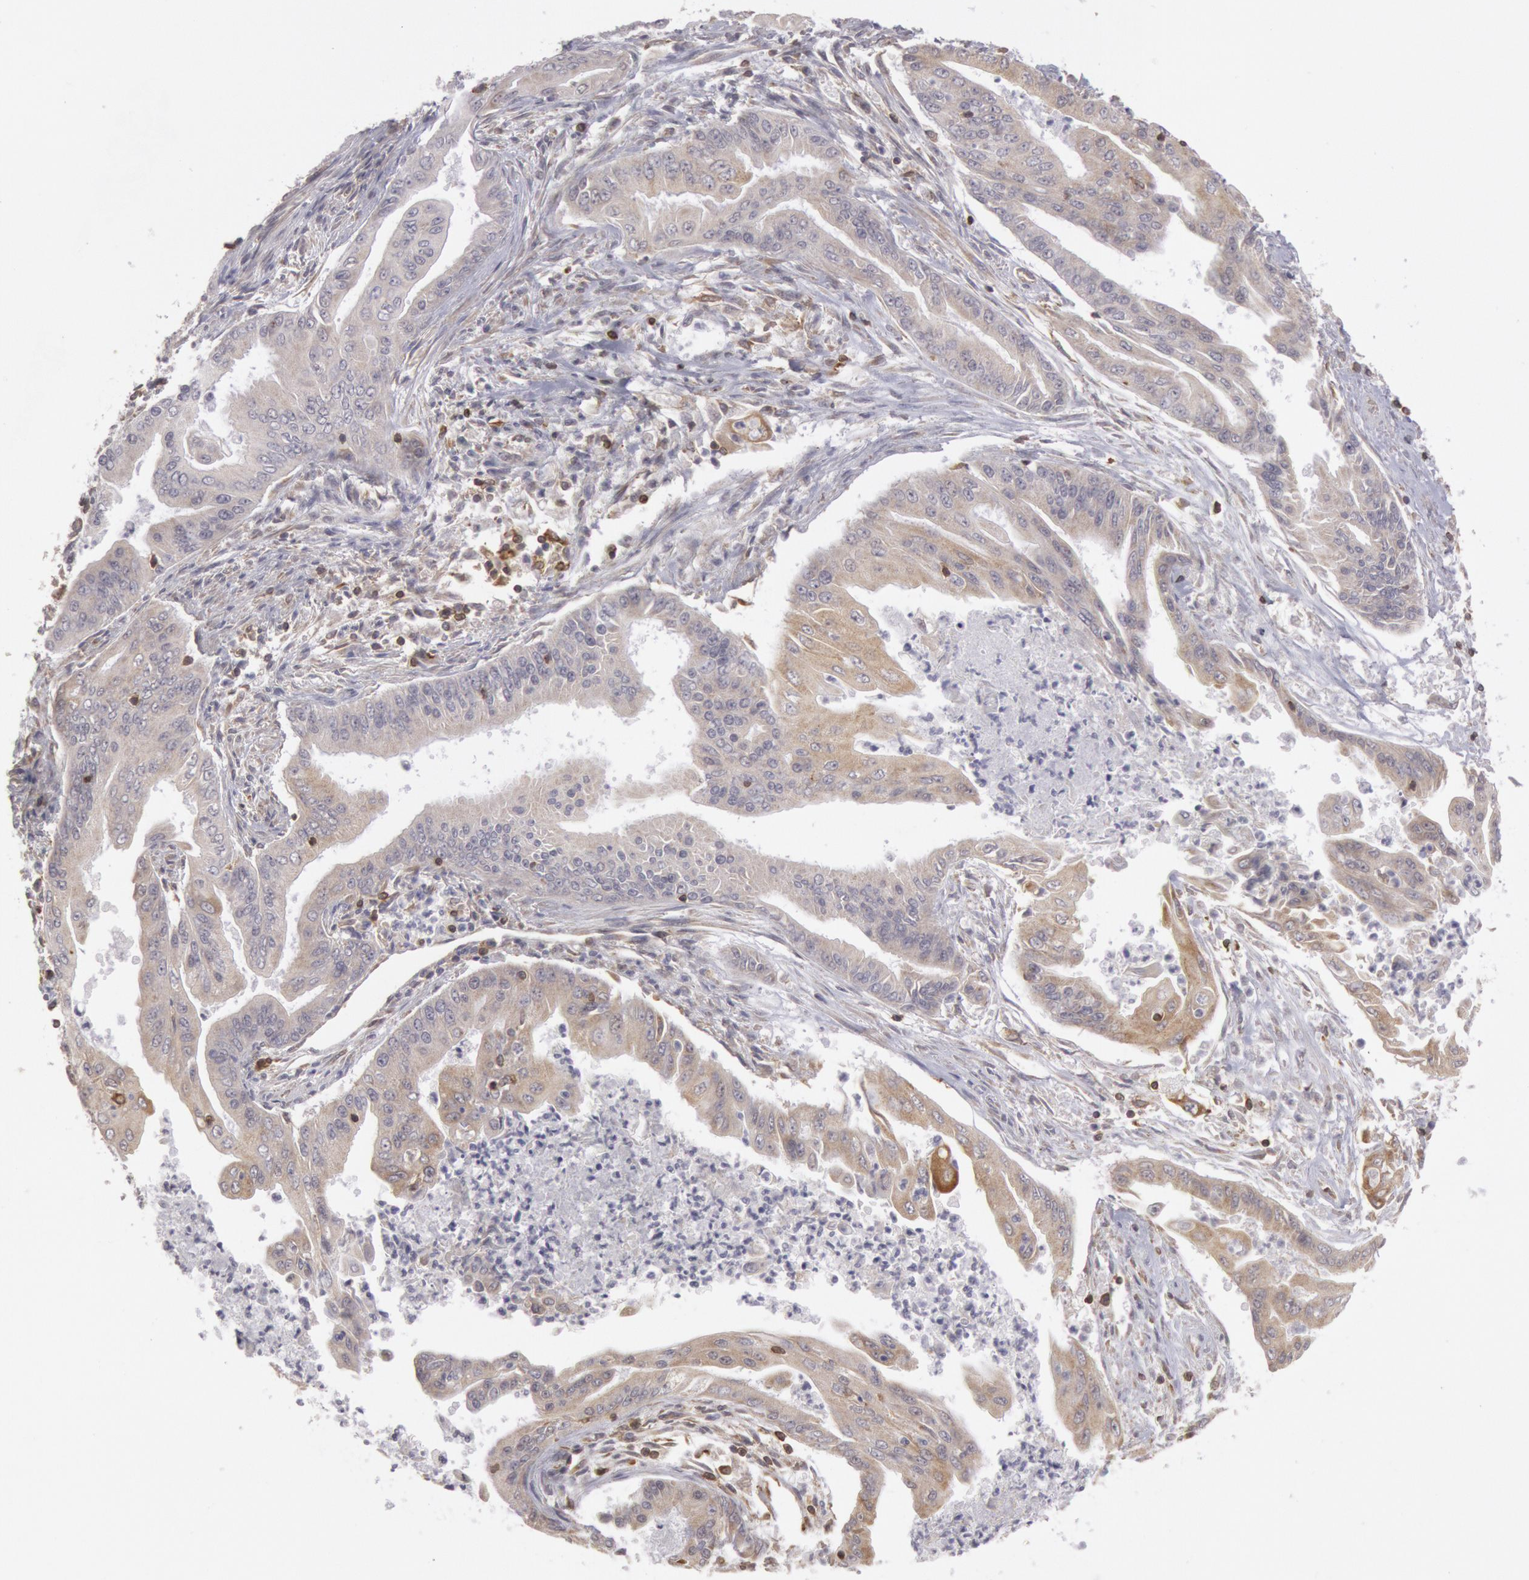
{"staining": {"intensity": "negative", "quantity": "none", "location": "none"}, "tissue": "endometrial cancer", "cell_type": "Tumor cells", "image_type": "cancer", "snomed": [{"axis": "morphology", "description": "Adenocarcinoma, NOS"}, {"axis": "topography", "description": "Endometrium"}], "caption": "Immunohistochemistry (IHC) photomicrograph of human endometrial adenocarcinoma stained for a protein (brown), which demonstrates no staining in tumor cells.", "gene": "TAP2", "patient": {"sex": "female", "age": 63}}